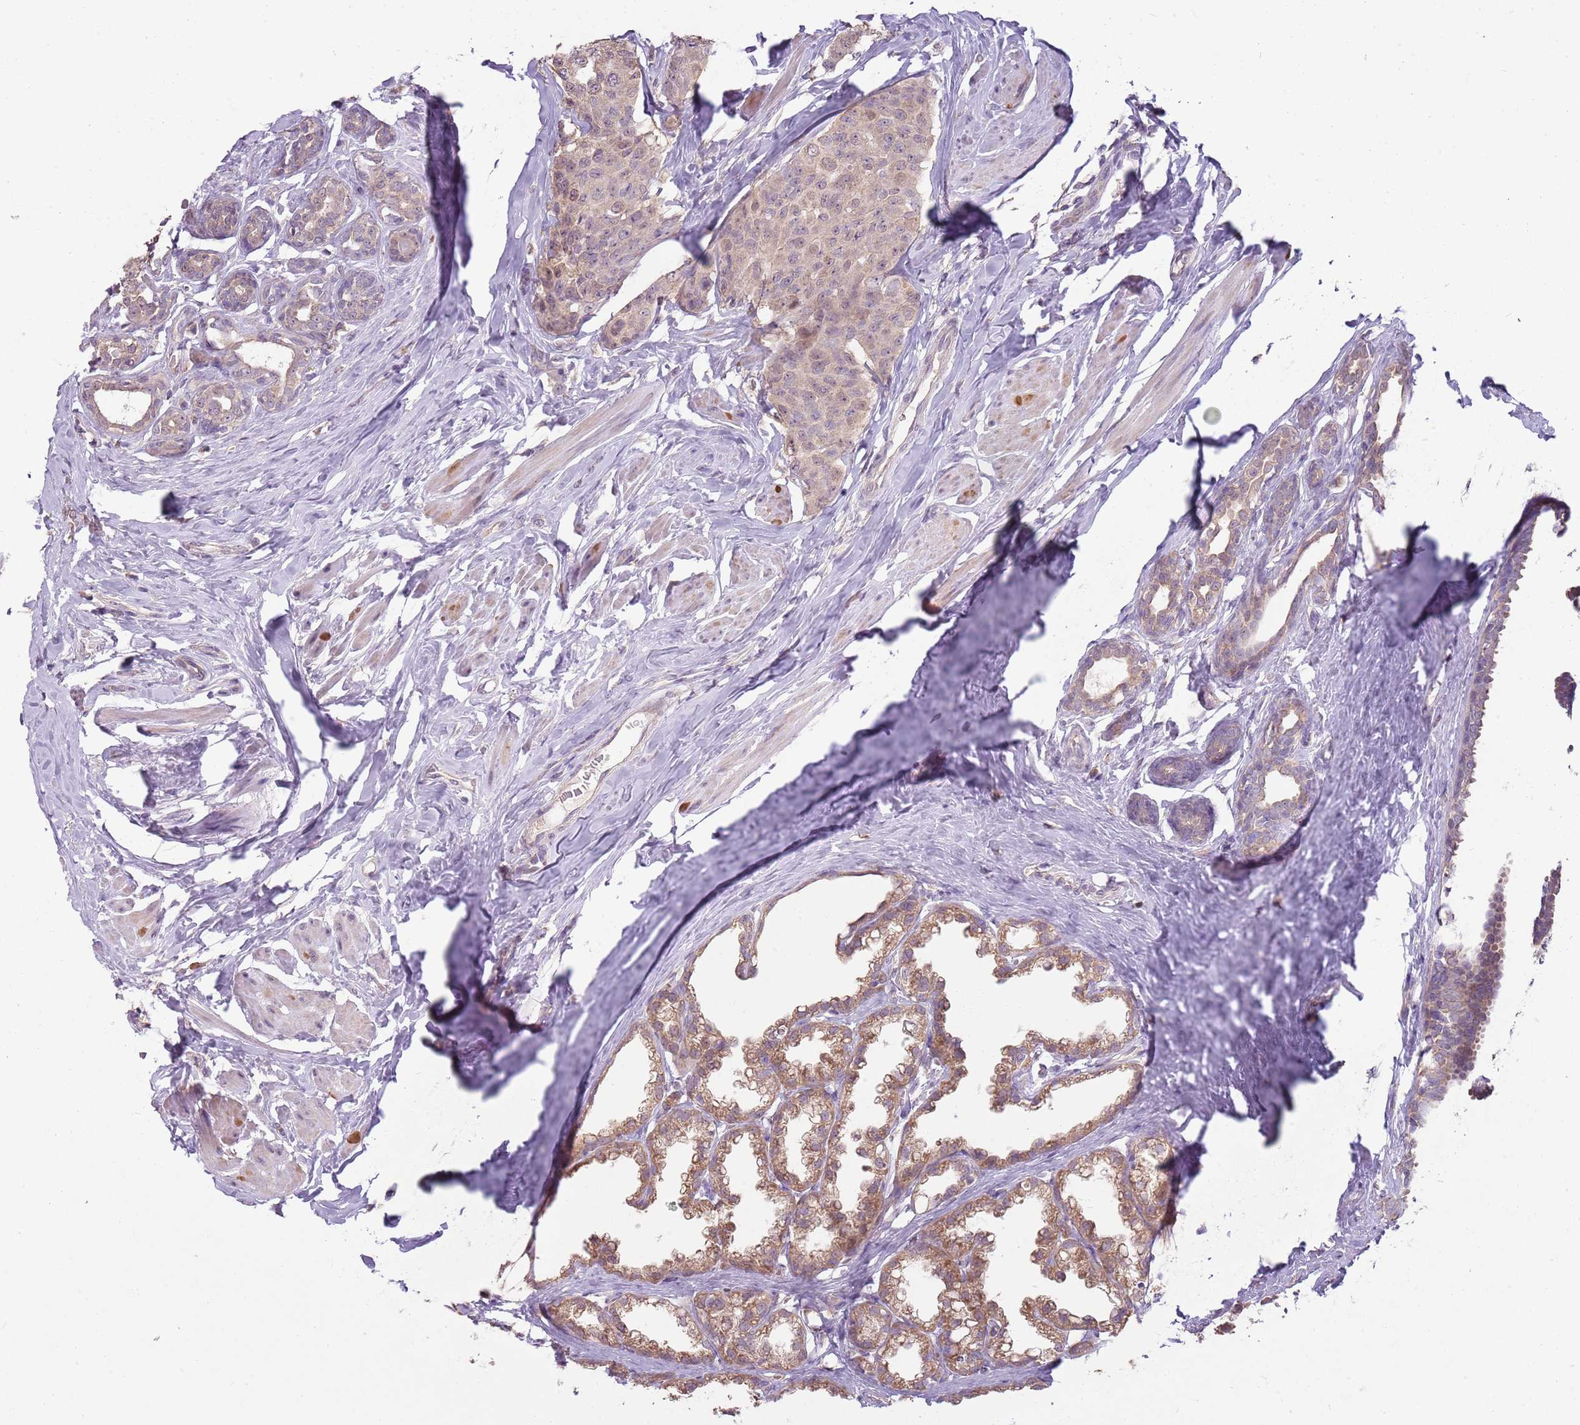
{"staining": {"intensity": "weak", "quantity": "<25%", "location": "nuclear"}, "tissue": "breast cancer", "cell_type": "Tumor cells", "image_type": "cancer", "snomed": [{"axis": "morphology", "description": "Duct carcinoma"}, {"axis": "topography", "description": "Breast"}], "caption": "A histopathology image of breast cancer (intraductal carcinoma) stained for a protein exhibits no brown staining in tumor cells.", "gene": "TEKT4", "patient": {"sex": "female", "age": 40}}